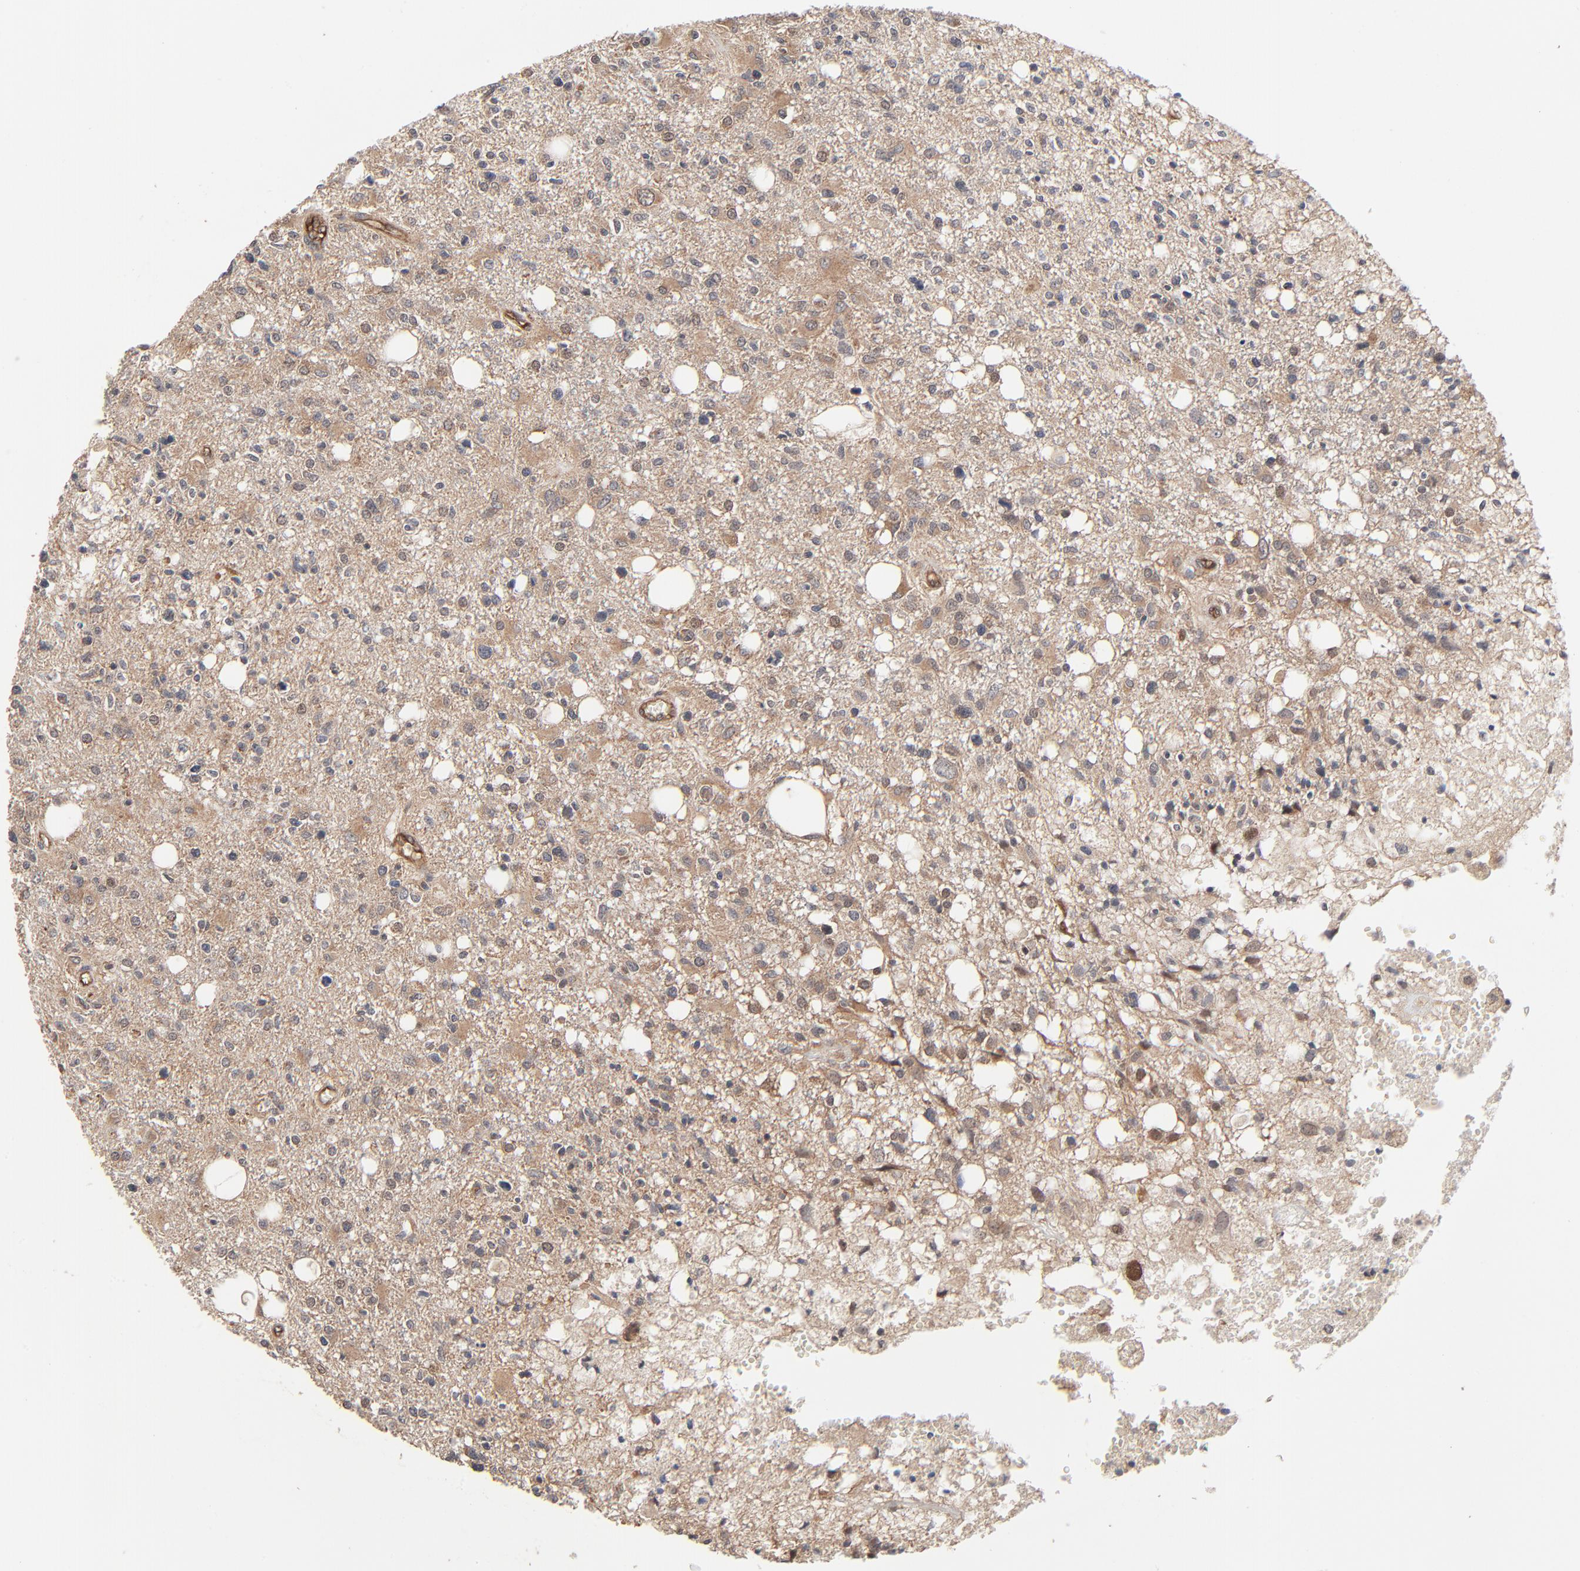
{"staining": {"intensity": "moderate", "quantity": ">75%", "location": "cytoplasmic/membranous"}, "tissue": "glioma", "cell_type": "Tumor cells", "image_type": "cancer", "snomed": [{"axis": "morphology", "description": "Glioma, malignant, High grade"}, {"axis": "topography", "description": "Cerebral cortex"}], "caption": "There is medium levels of moderate cytoplasmic/membranous staining in tumor cells of glioma, as demonstrated by immunohistochemical staining (brown color).", "gene": "ABLIM3", "patient": {"sex": "male", "age": 76}}